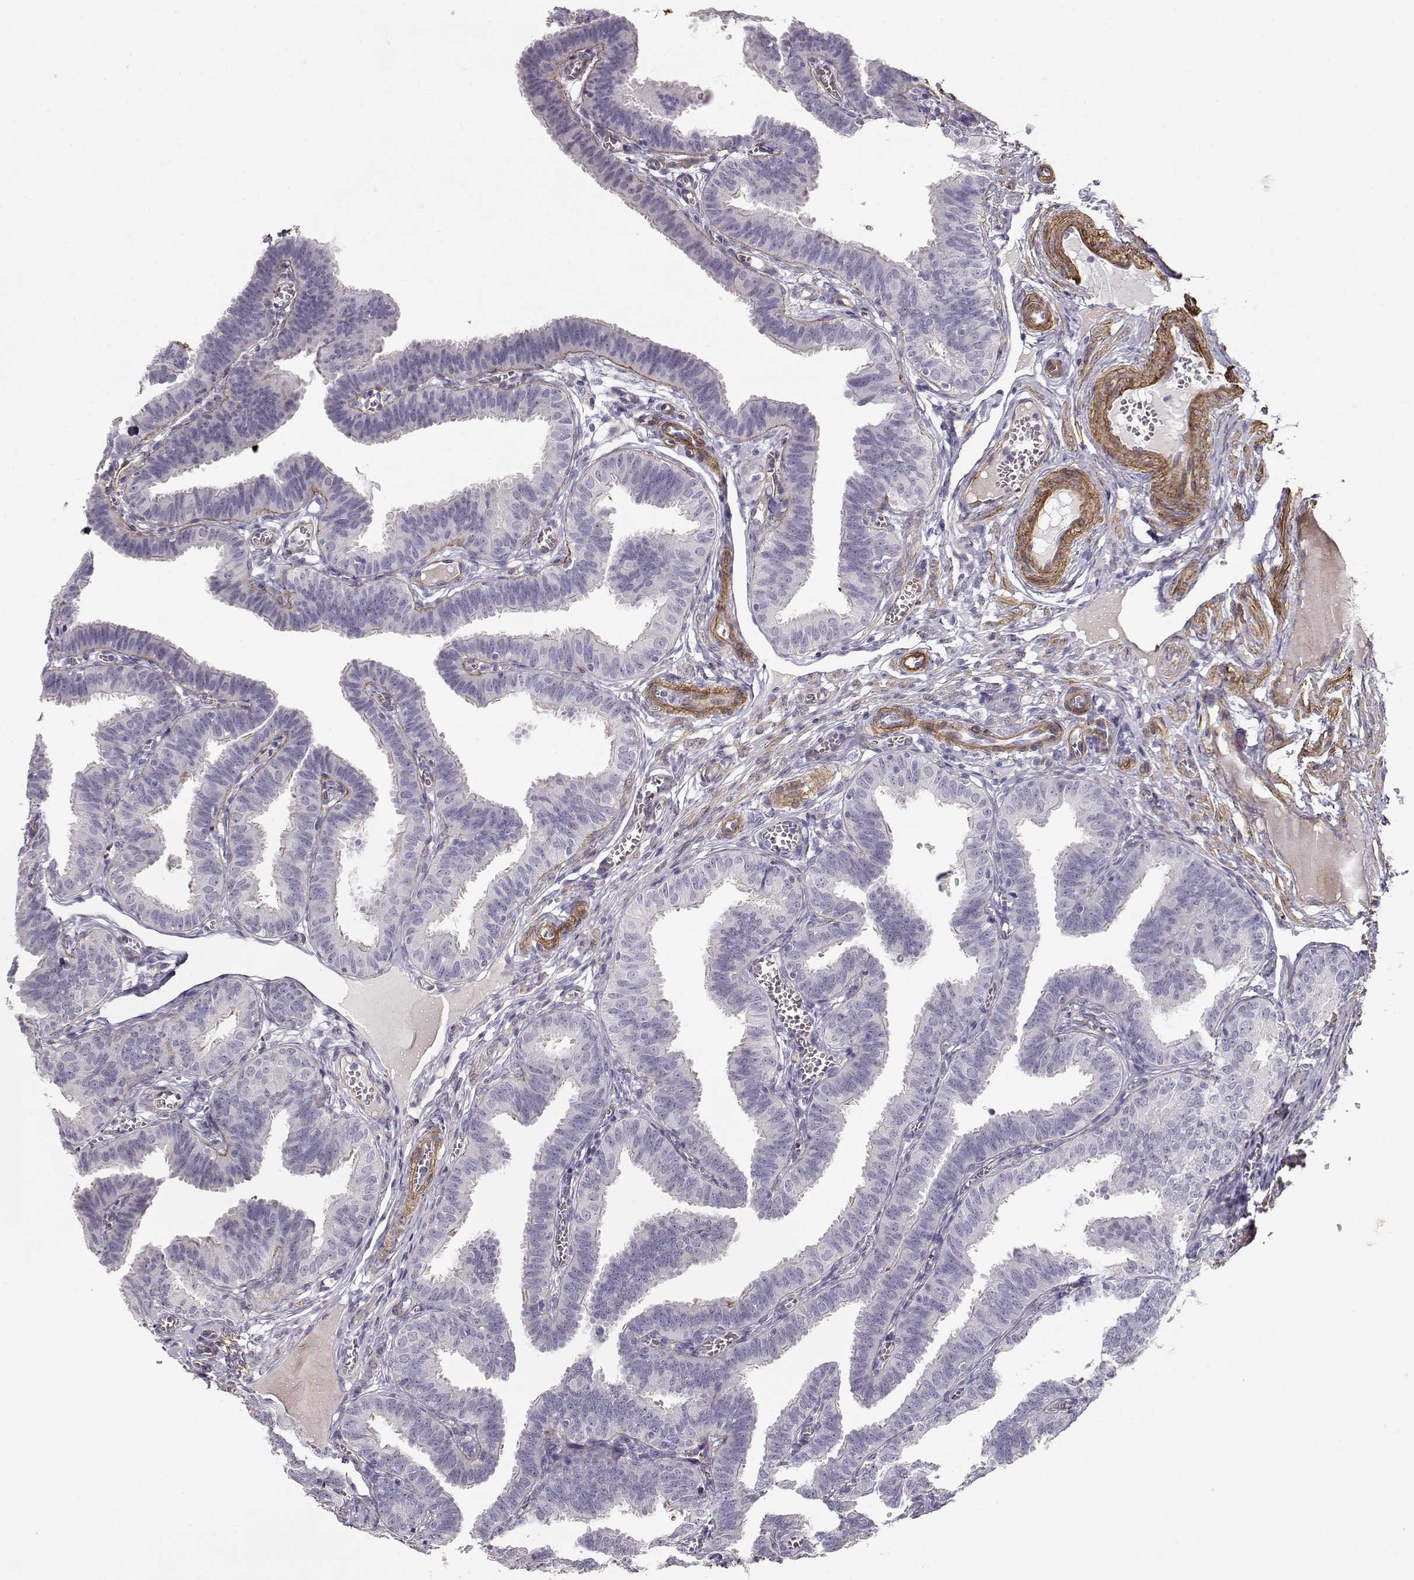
{"staining": {"intensity": "negative", "quantity": "none", "location": "none"}, "tissue": "fallopian tube", "cell_type": "Glandular cells", "image_type": "normal", "snomed": [{"axis": "morphology", "description": "Normal tissue, NOS"}, {"axis": "topography", "description": "Fallopian tube"}], "caption": "IHC histopathology image of normal fallopian tube: human fallopian tube stained with DAB (3,3'-diaminobenzidine) exhibits no significant protein staining in glandular cells. (Stains: DAB immunohistochemistry (IHC) with hematoxylin counter stain, Microscopy: brightfield microscopy at high magnification).", "gene": "LAMC1", "patient": {"sex": "female", "age": 25}}